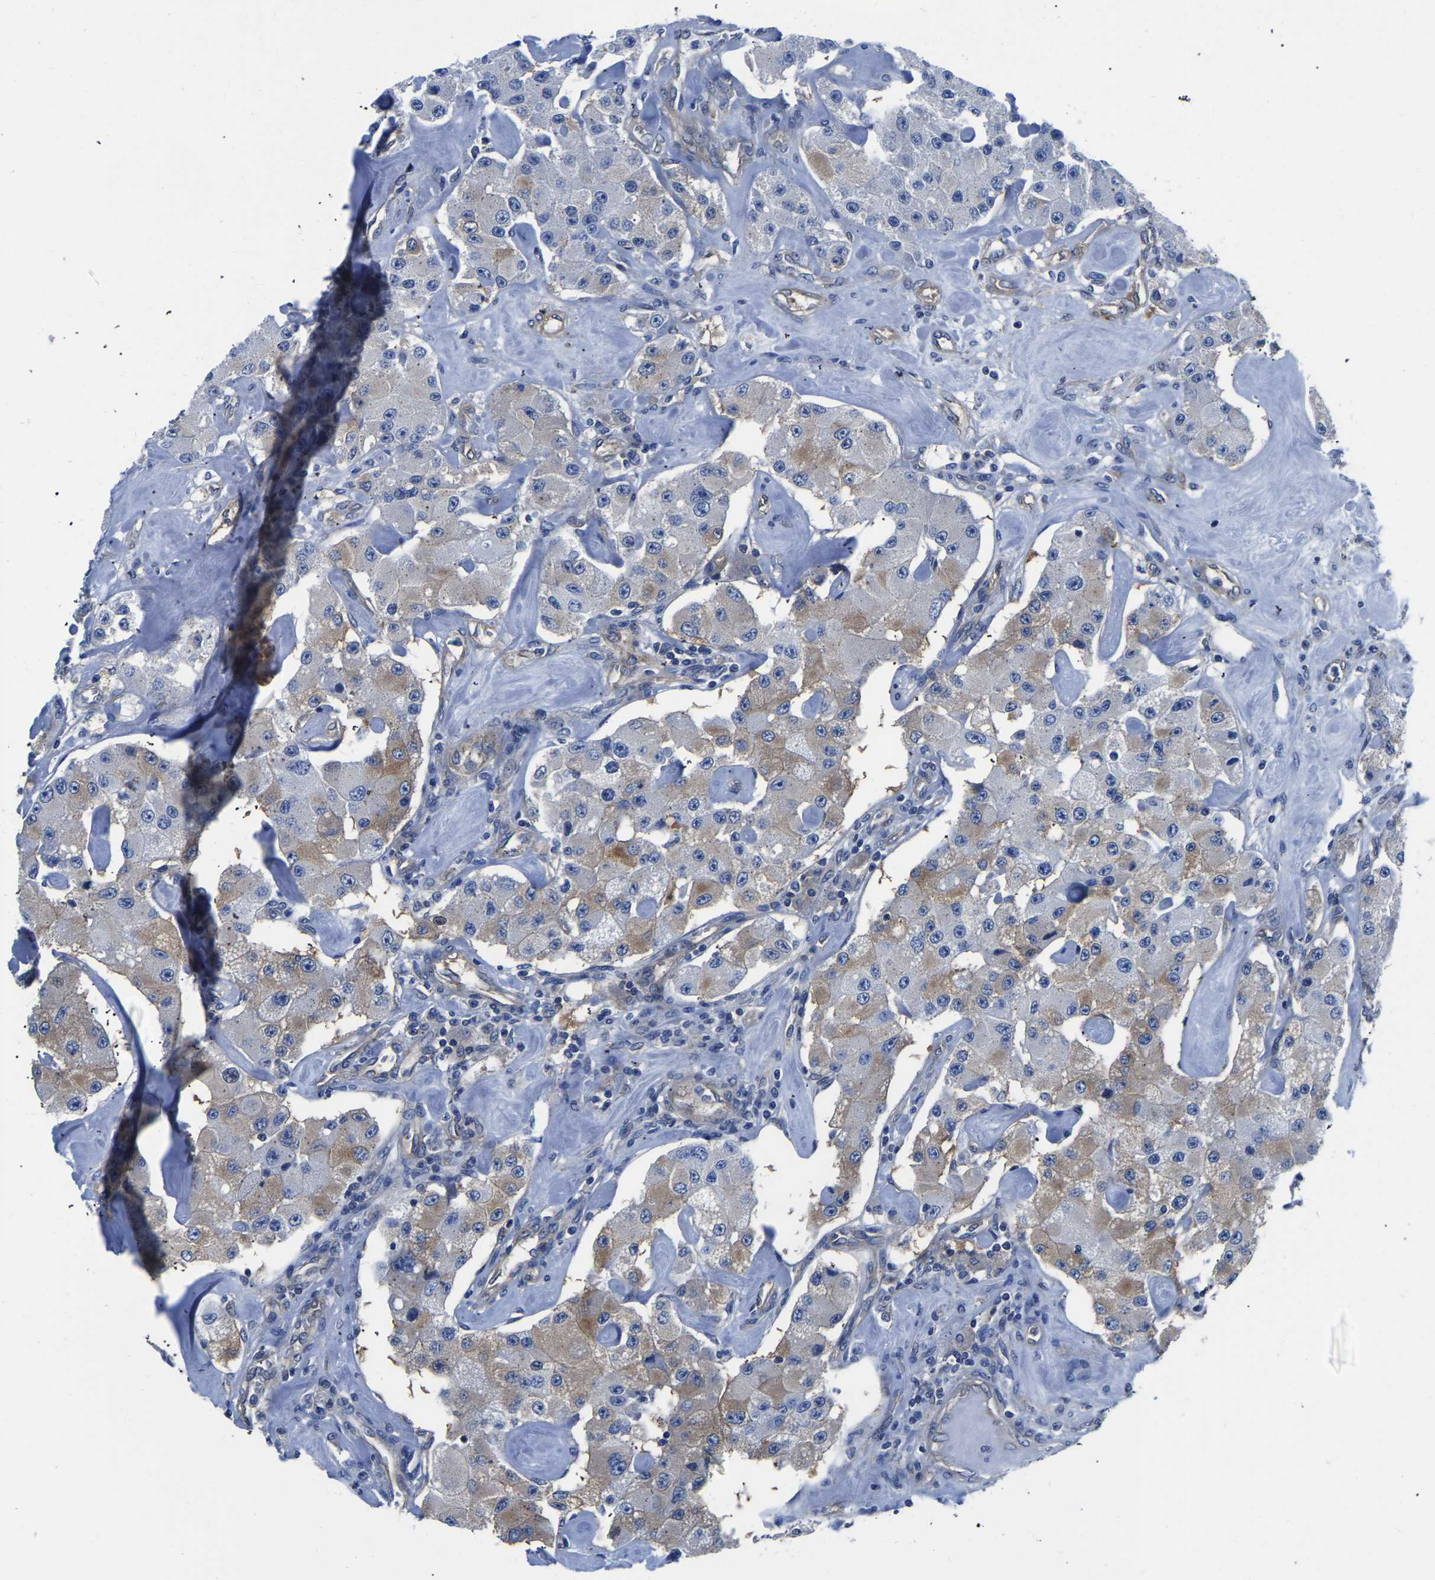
{"staining": {"intensity": "moderate", "quantity": "<25%", "location": "cytoplasmic/membranous"}, "tissue": "carcinoid", "cell_type": "Tumor cells", "image_type": "cancer", "snomed": [{"axis": "morphology", "description": "Carcinoid, malignant, NOS"}, {"axis": "topography", "description": "Pancreas"}], "caption": "IHC staining of carcinoid, which reveals low levels of moderate cytoplasmic/membranous staining in about <25% of tumor cells indicating moderate cytoplasmic/membranous protein positivity. The staining was performed using DAB (3,3'-diaminobenzidine) (brown) for protein detection and nuclei were counterstained in hematoxylin (blue).", "gene": "TFG", "patient": {"sex": "male", "age": 41}}